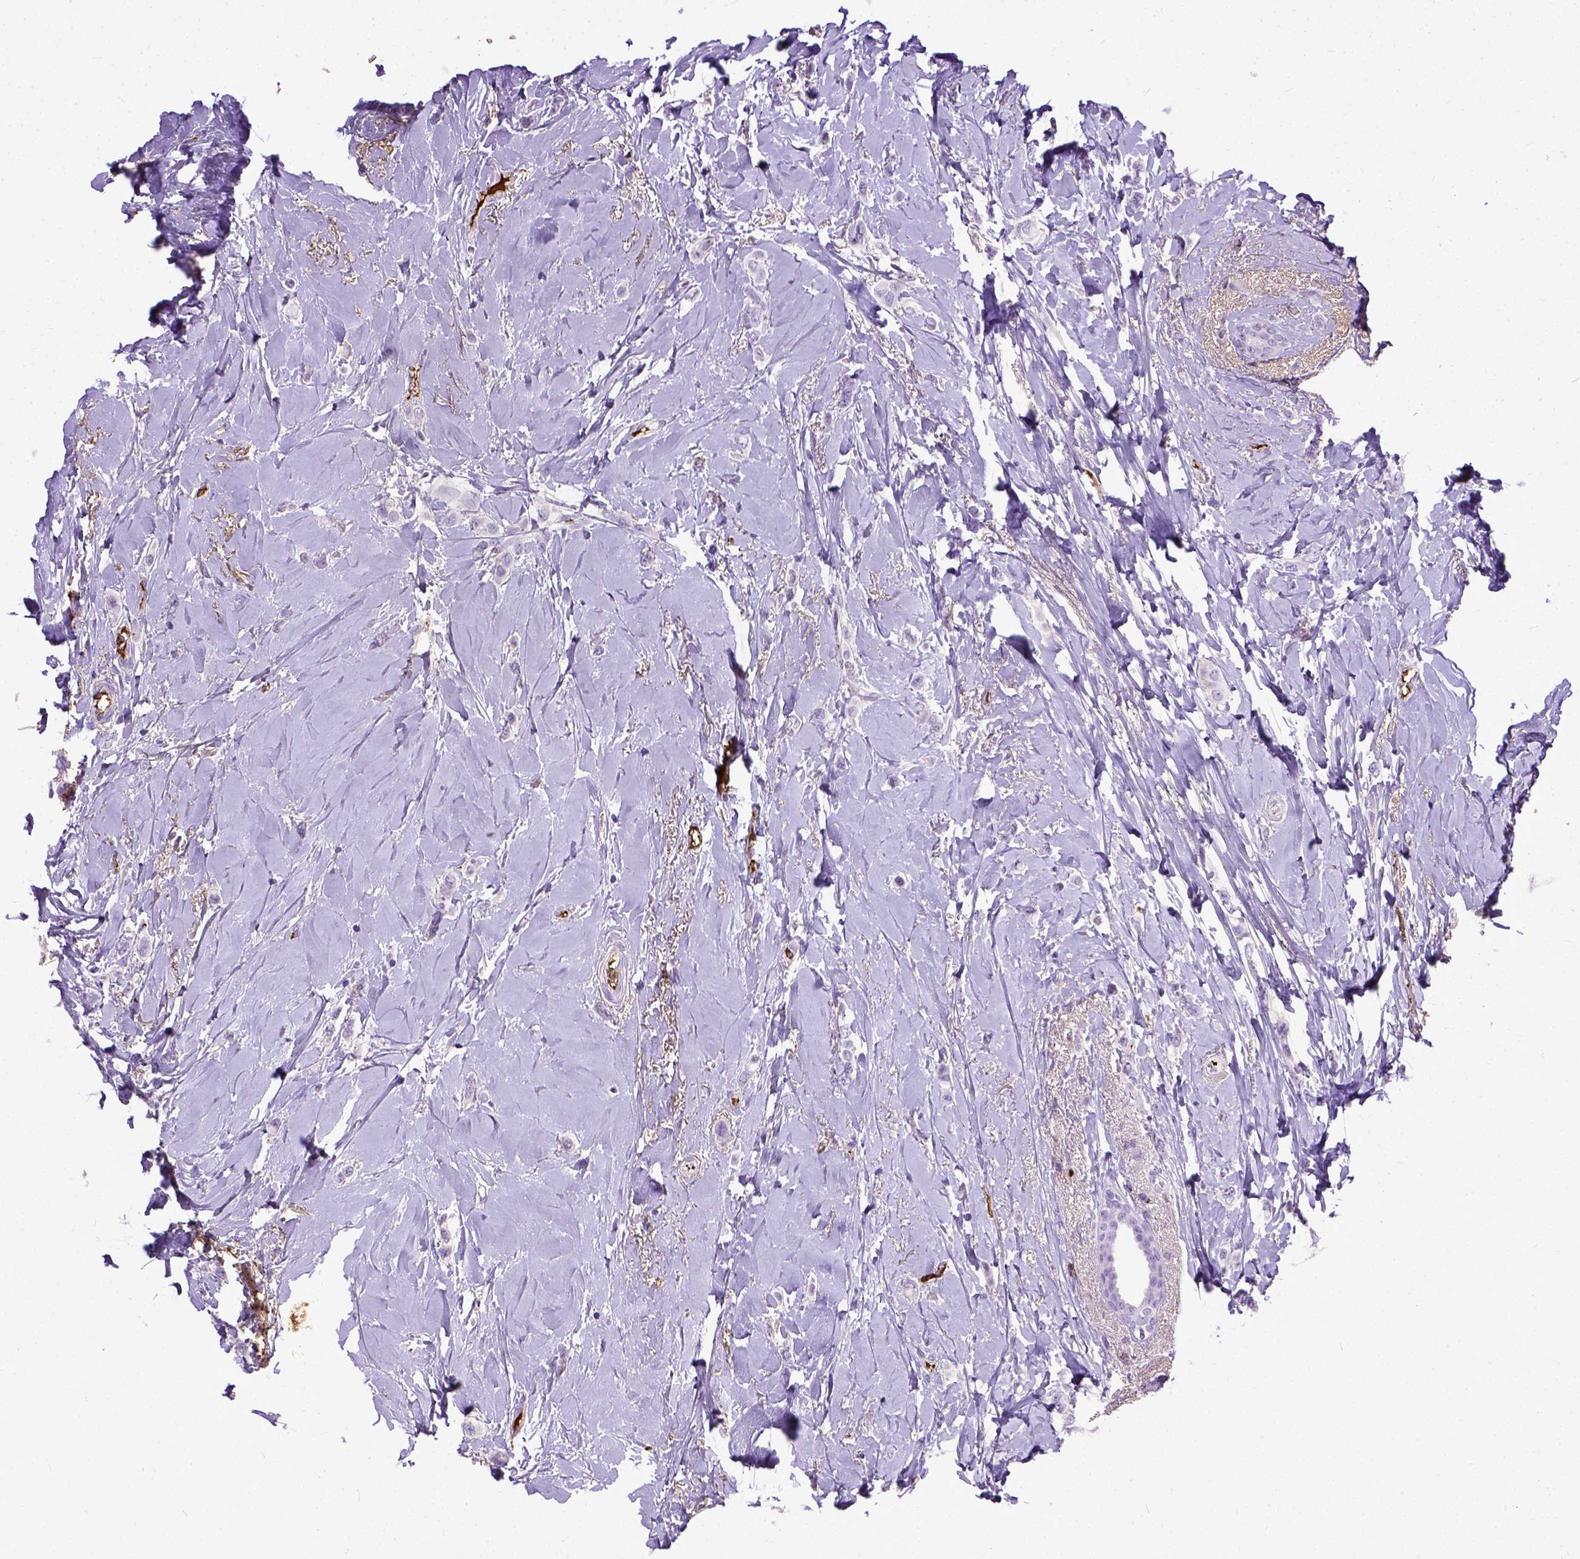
{"staining": {"intensity": "negative", "quantity": "none", "location": "none"}, "tissue": "breast cancer", "cell_type": "Tumor cells", "image_type": "cancer", "snomed": [{"axis": "morphology", "description": "Lobular carcinoma"}, {"axis": "topography", "description": "Breast"}], "caption": "This is an immunohistochemistry (IHC) image of human lobular carcinoma (breast). There is no expression in tumor cells.", "gene": "ADAMTS8", "patient": {"sex": "female", "age": 66}}